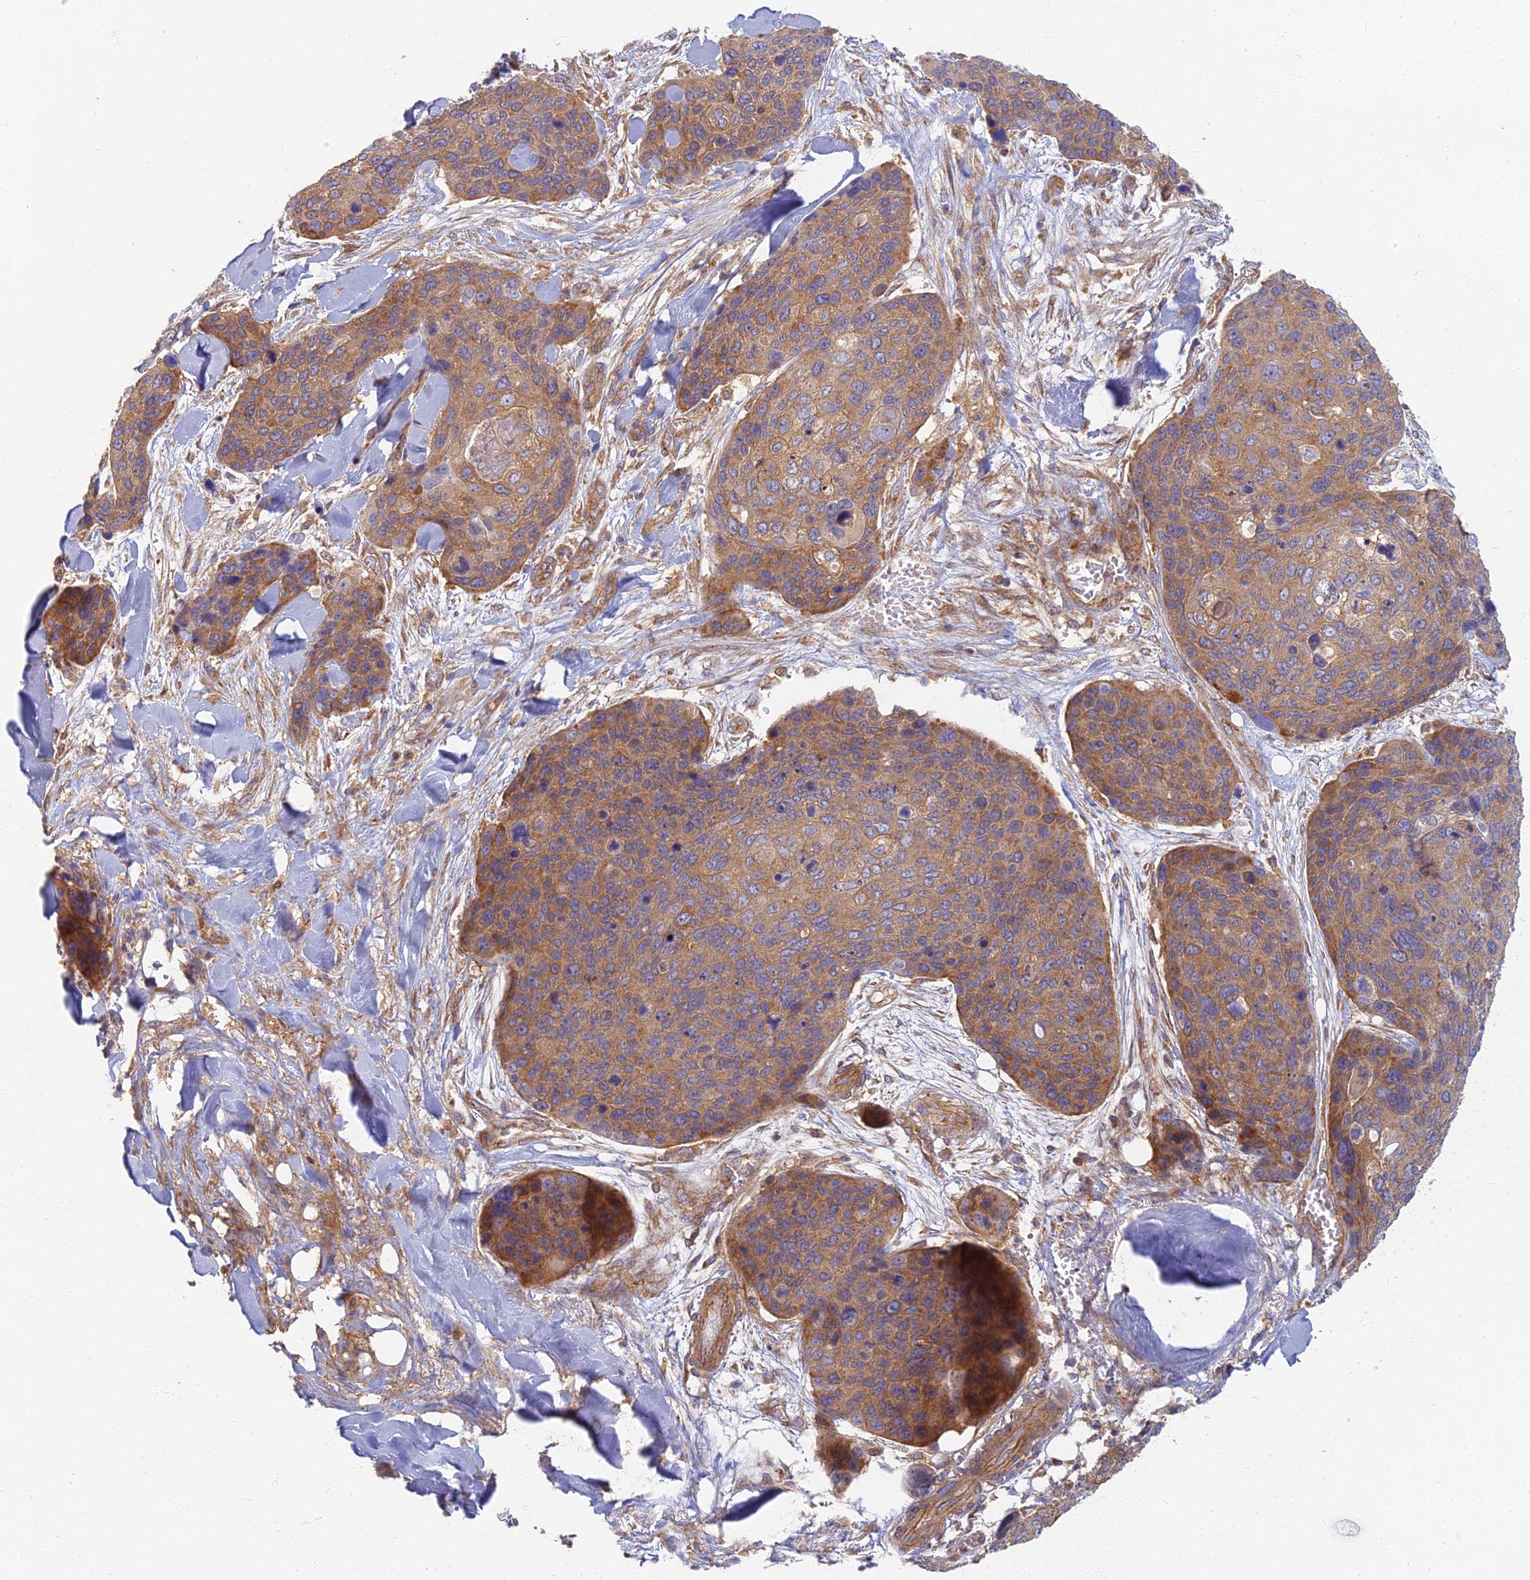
{"staining": {"intensity": "moderate", "quantity": ">75%", "location": "cytoplasmic/membranous"}, "tissue": "skin cancer", "cell_type": "Tumor cells", "image_type": "cancer", "snomed": [{"axis": "morphology", "description": "Basal cell carcinoma"}, {"axis": "topography", "description": "Skin"}], "caption": "IHC image of neoplastic tissue: human skin basal cell carcinoma stained using immunohistochemistry exhibits medium levels of moderate protein expression localized specifically in the cytoplasmic/membranous of tumor cells, appearing as a cytoplasmic/membranous brown color.", "gene": "RBSN", "patient": {"sex": "female", "age": 74}}